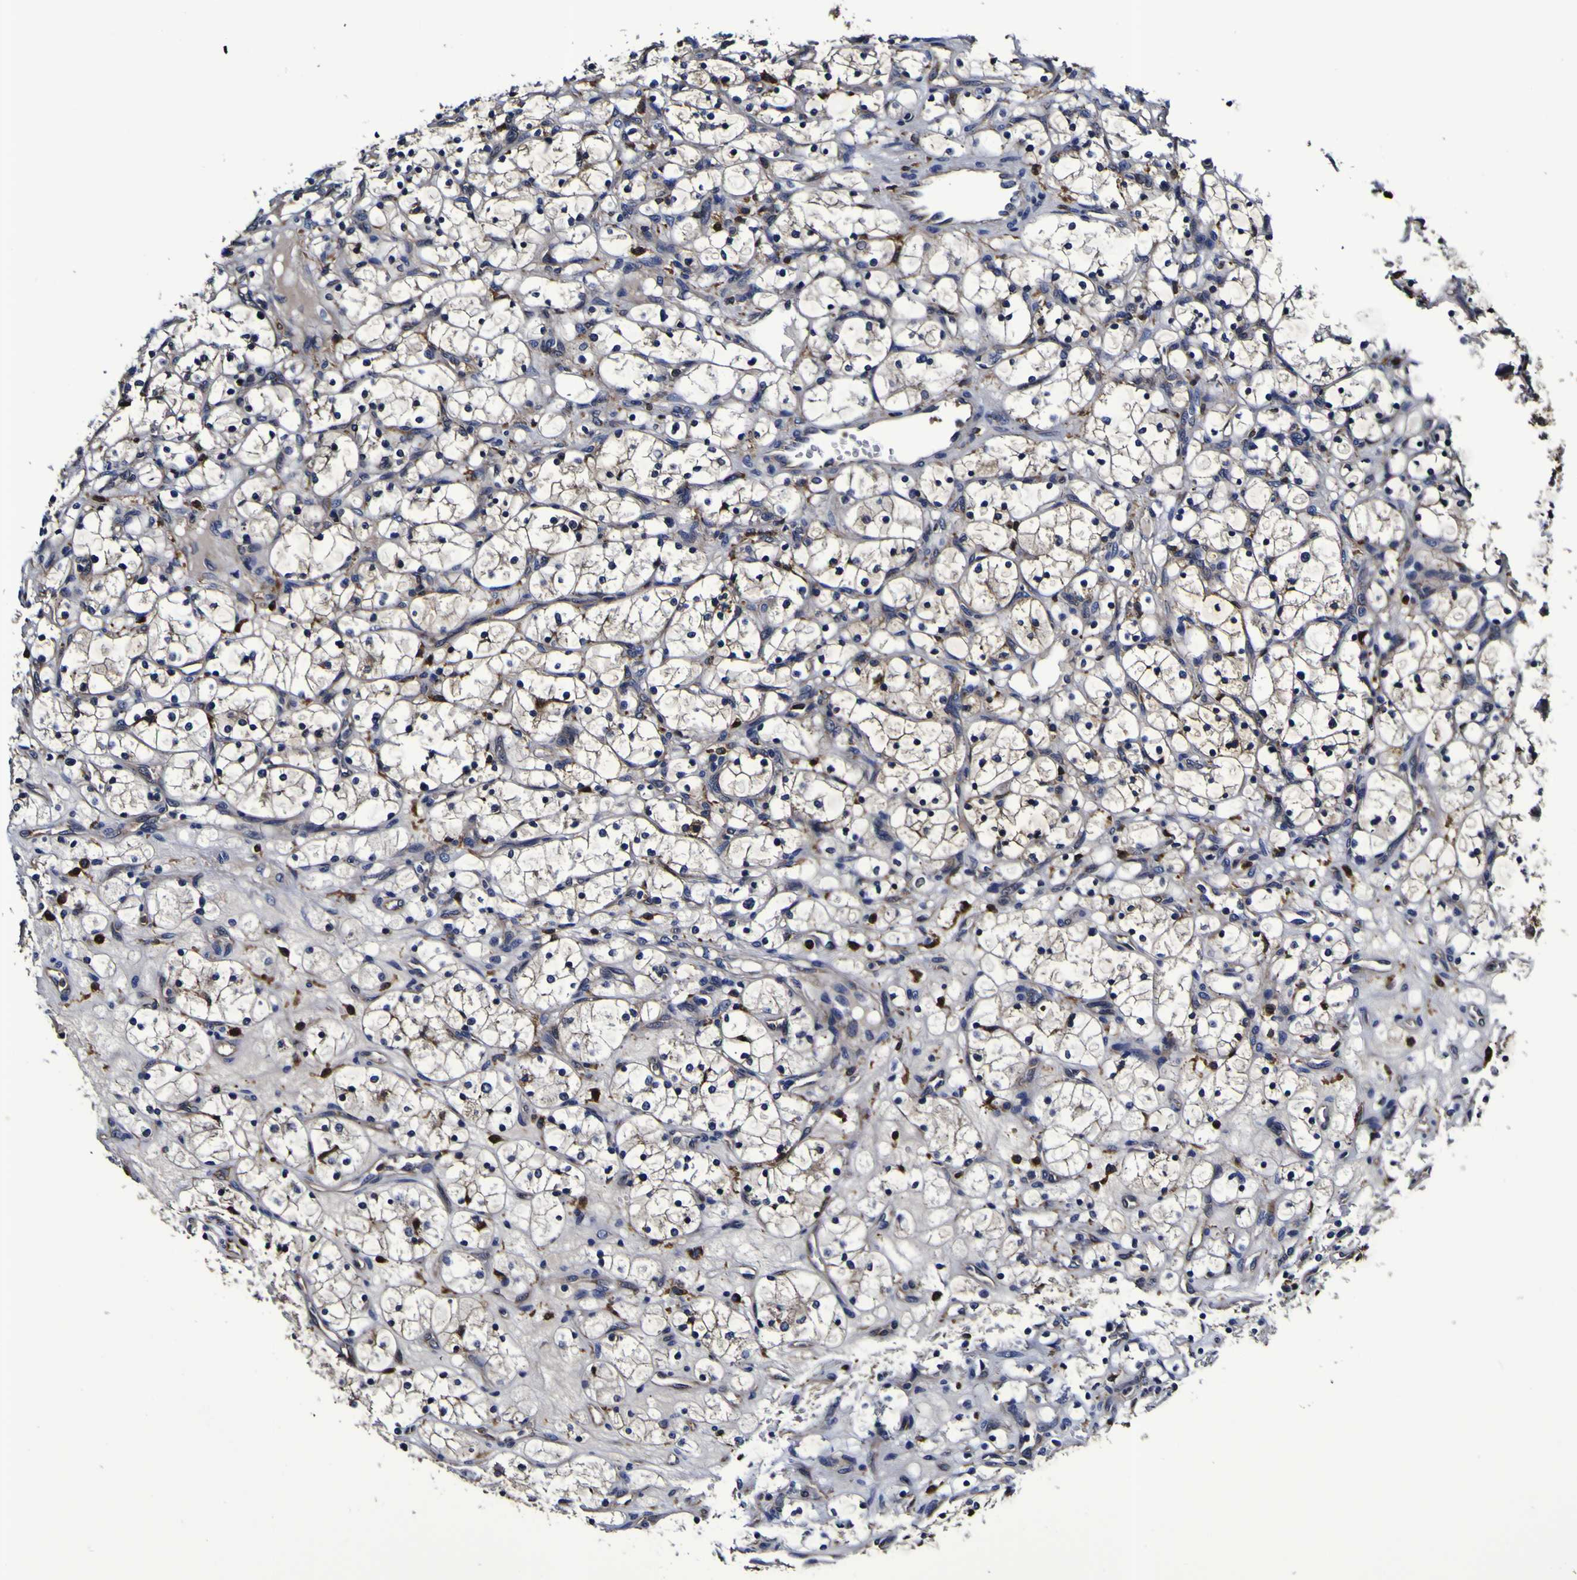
{"staining": {"intensity": "negative", "quantity": "none", "location": "none"}, "tissue": "renal cancer", "cell_type": "Tumor cells", "image_type": "cancer", "snomed": [{"axis": "morphology", "description": "Adenocarcinoma, NOS"}, {"axis": "topography", "description": "Kidney"}], "caption": "This is a micrograph of immunohistochemistry staining of renal cancer (adenocarcinoma), which shows no staining in tumor cells.", "gene": "GPX1", "patient": {"sex": "female", "age": 69}}